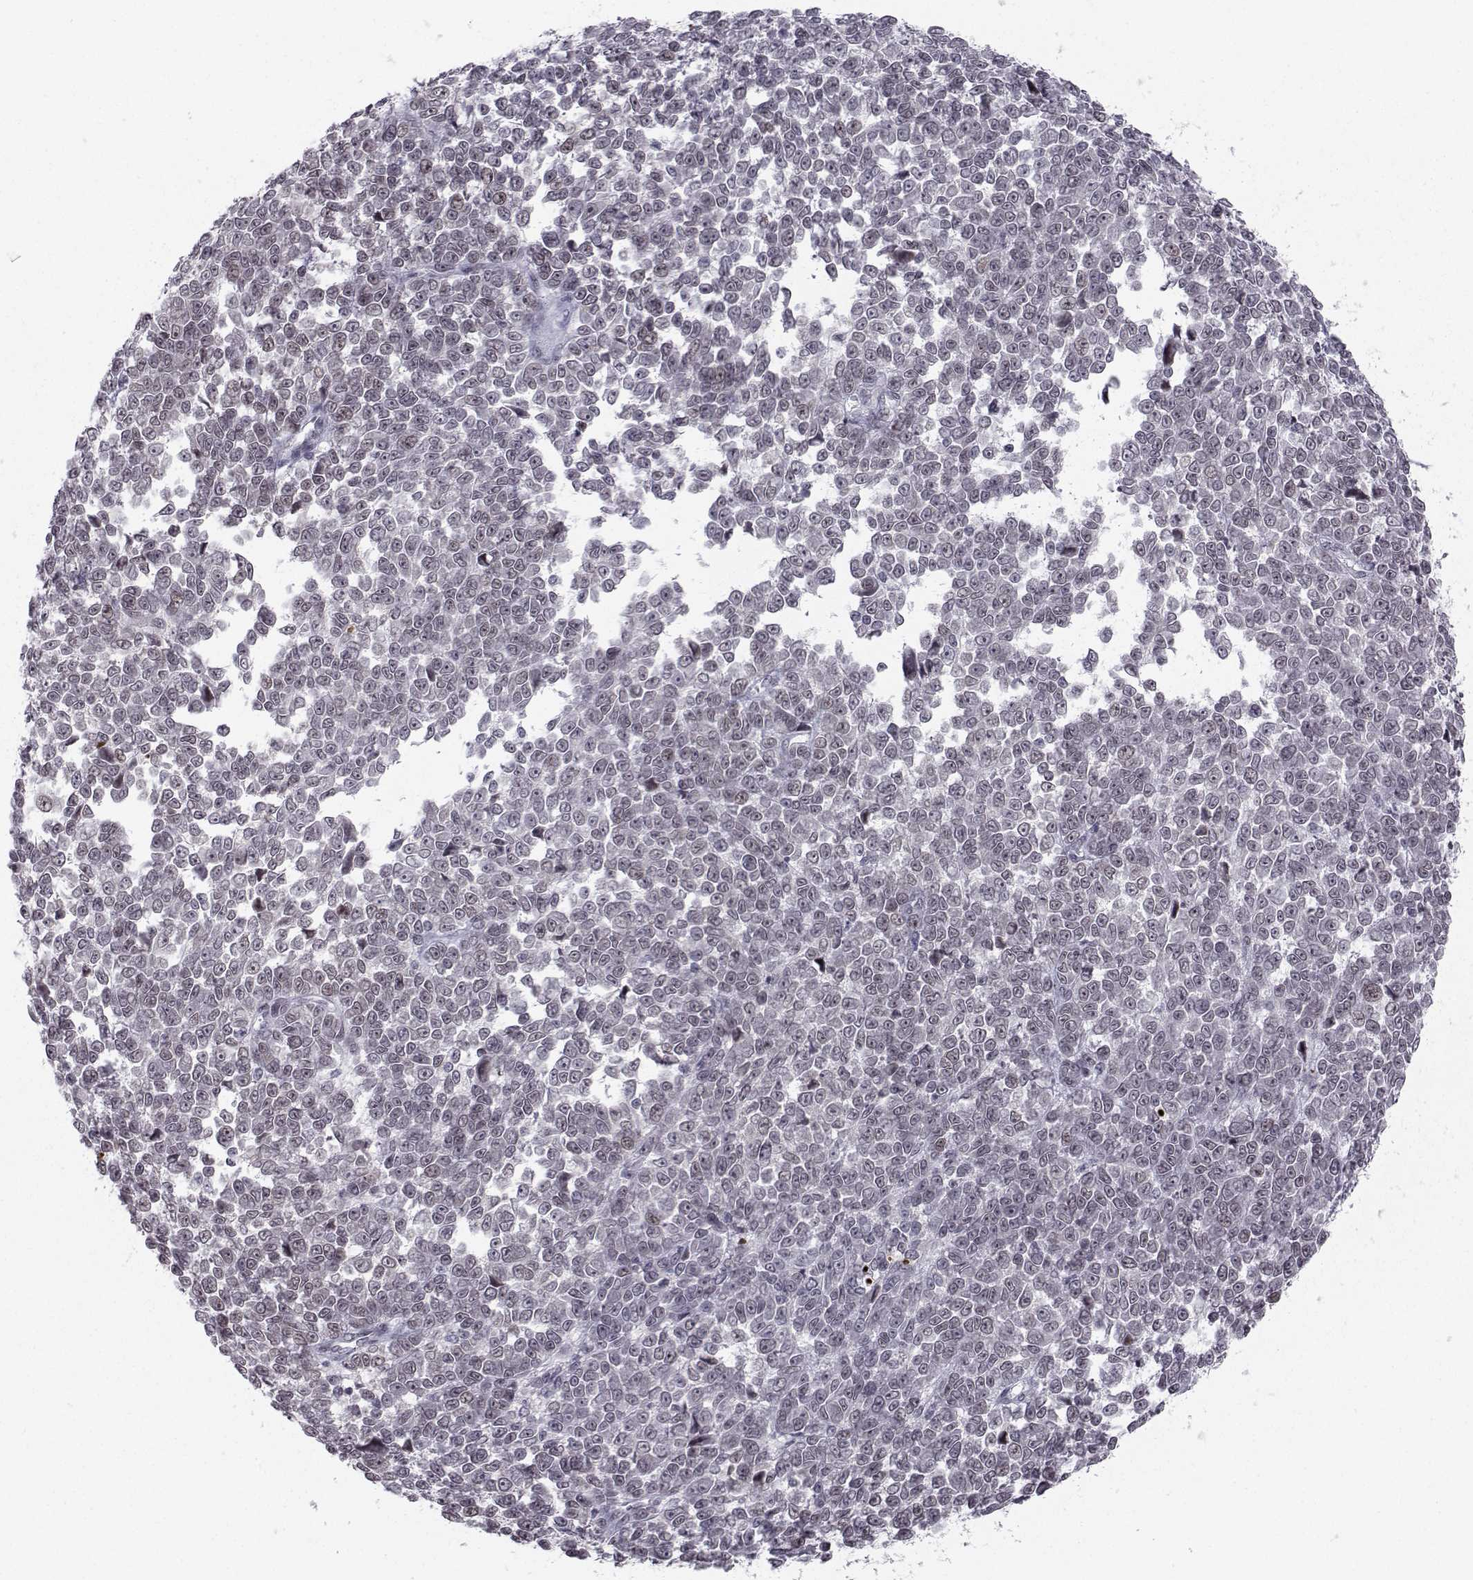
{"staining": {"intensity": "negative", "quantity": "none", "location": "none"}, "tissue": "melanoma", "cell_type": "Tumor cells", "image_type": "cancer", "snomed": [{"axis": "morphology", "description": "Malignant melanoma, NOS"}, {"axis": "topography", "description": "Skin"}], "caption": "There is no significant staining in tumor cells of melanoma.", "gene": "MARCHF4", "patient": {"sex": "female", "age": 95}}